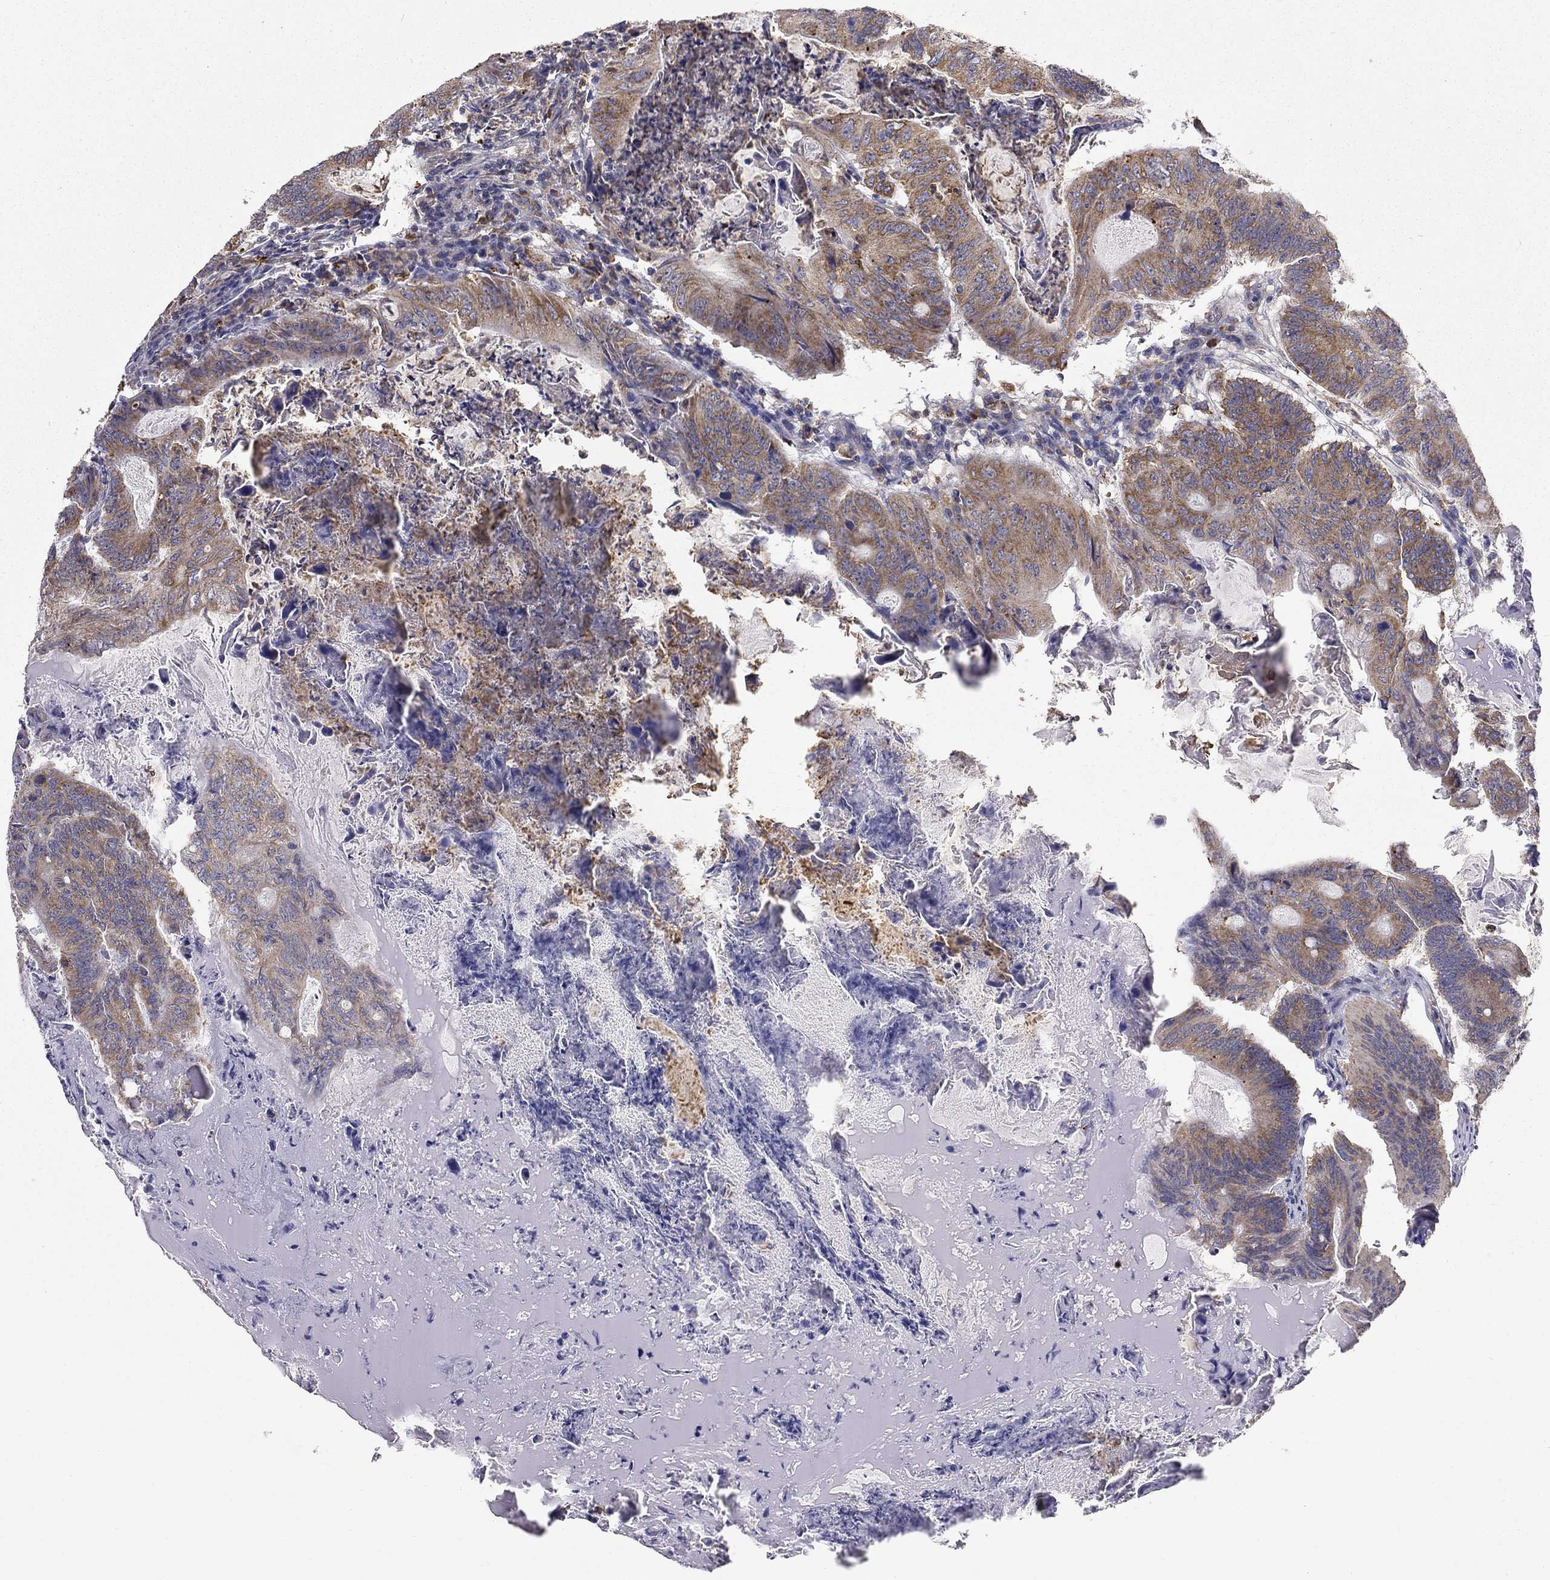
{"staining": {"intensity": "moderate", "quantity": "25%-75%", "location": "cytoplasmic/membranous"}, "tissue": "colorectal cancer", "cell_type": "Tumor cells", "image_type": "cancer", "snomed": [{"axis": "morphology", "description": "Adenocarcinoma, NOS"}, {"axis": "topography", "description": "Colon"}], "caption": "Protein expression analysis of human adenocarcinoma (colorectal) reveals moderate cytoplasmic/membranous staining in about 25%-75% of tumor cells. (IHC, brightfield microscopy, high magnification).", "gene": "PRDX4", "patient": {"sex": "female", "age": 70}}